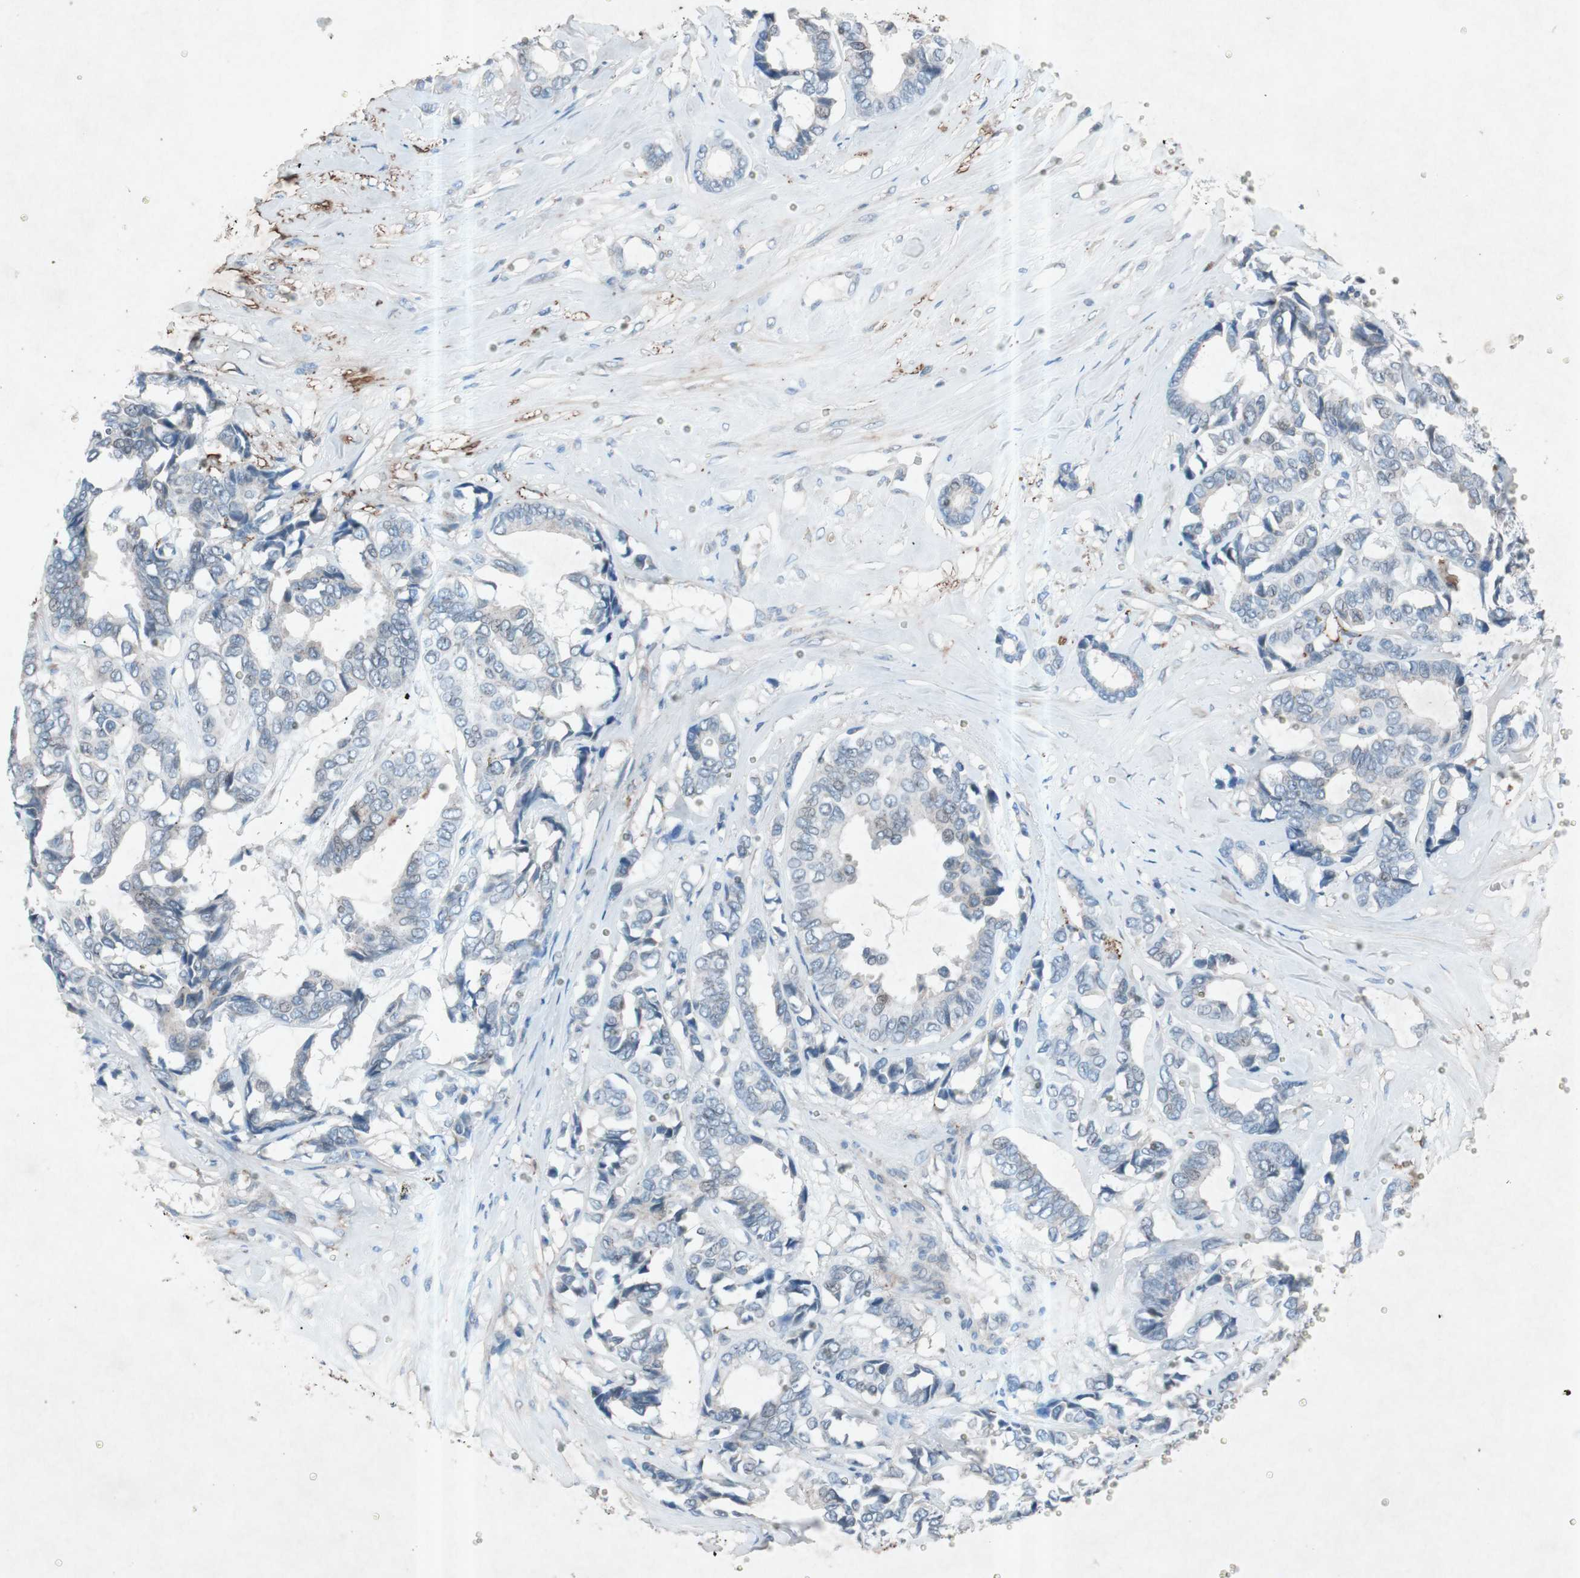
{"staining": {"intensity": "weak", "quantity": "<25%", "location": "cytoplasmic/membranous"}, "tissue": "breast cancer", "cell_type": "Tumor cells", "image_type": "cancer", "snomed": [{"axis": "morphology", "description": "Duct carcinoma"}, {"axis": "topography", "description": "Breast"}], "caption": "An image of human breast cancer is negative for staining in tumor cells.", "gene": "GRB7", "patient": {"sex": "female", "age": 87}}